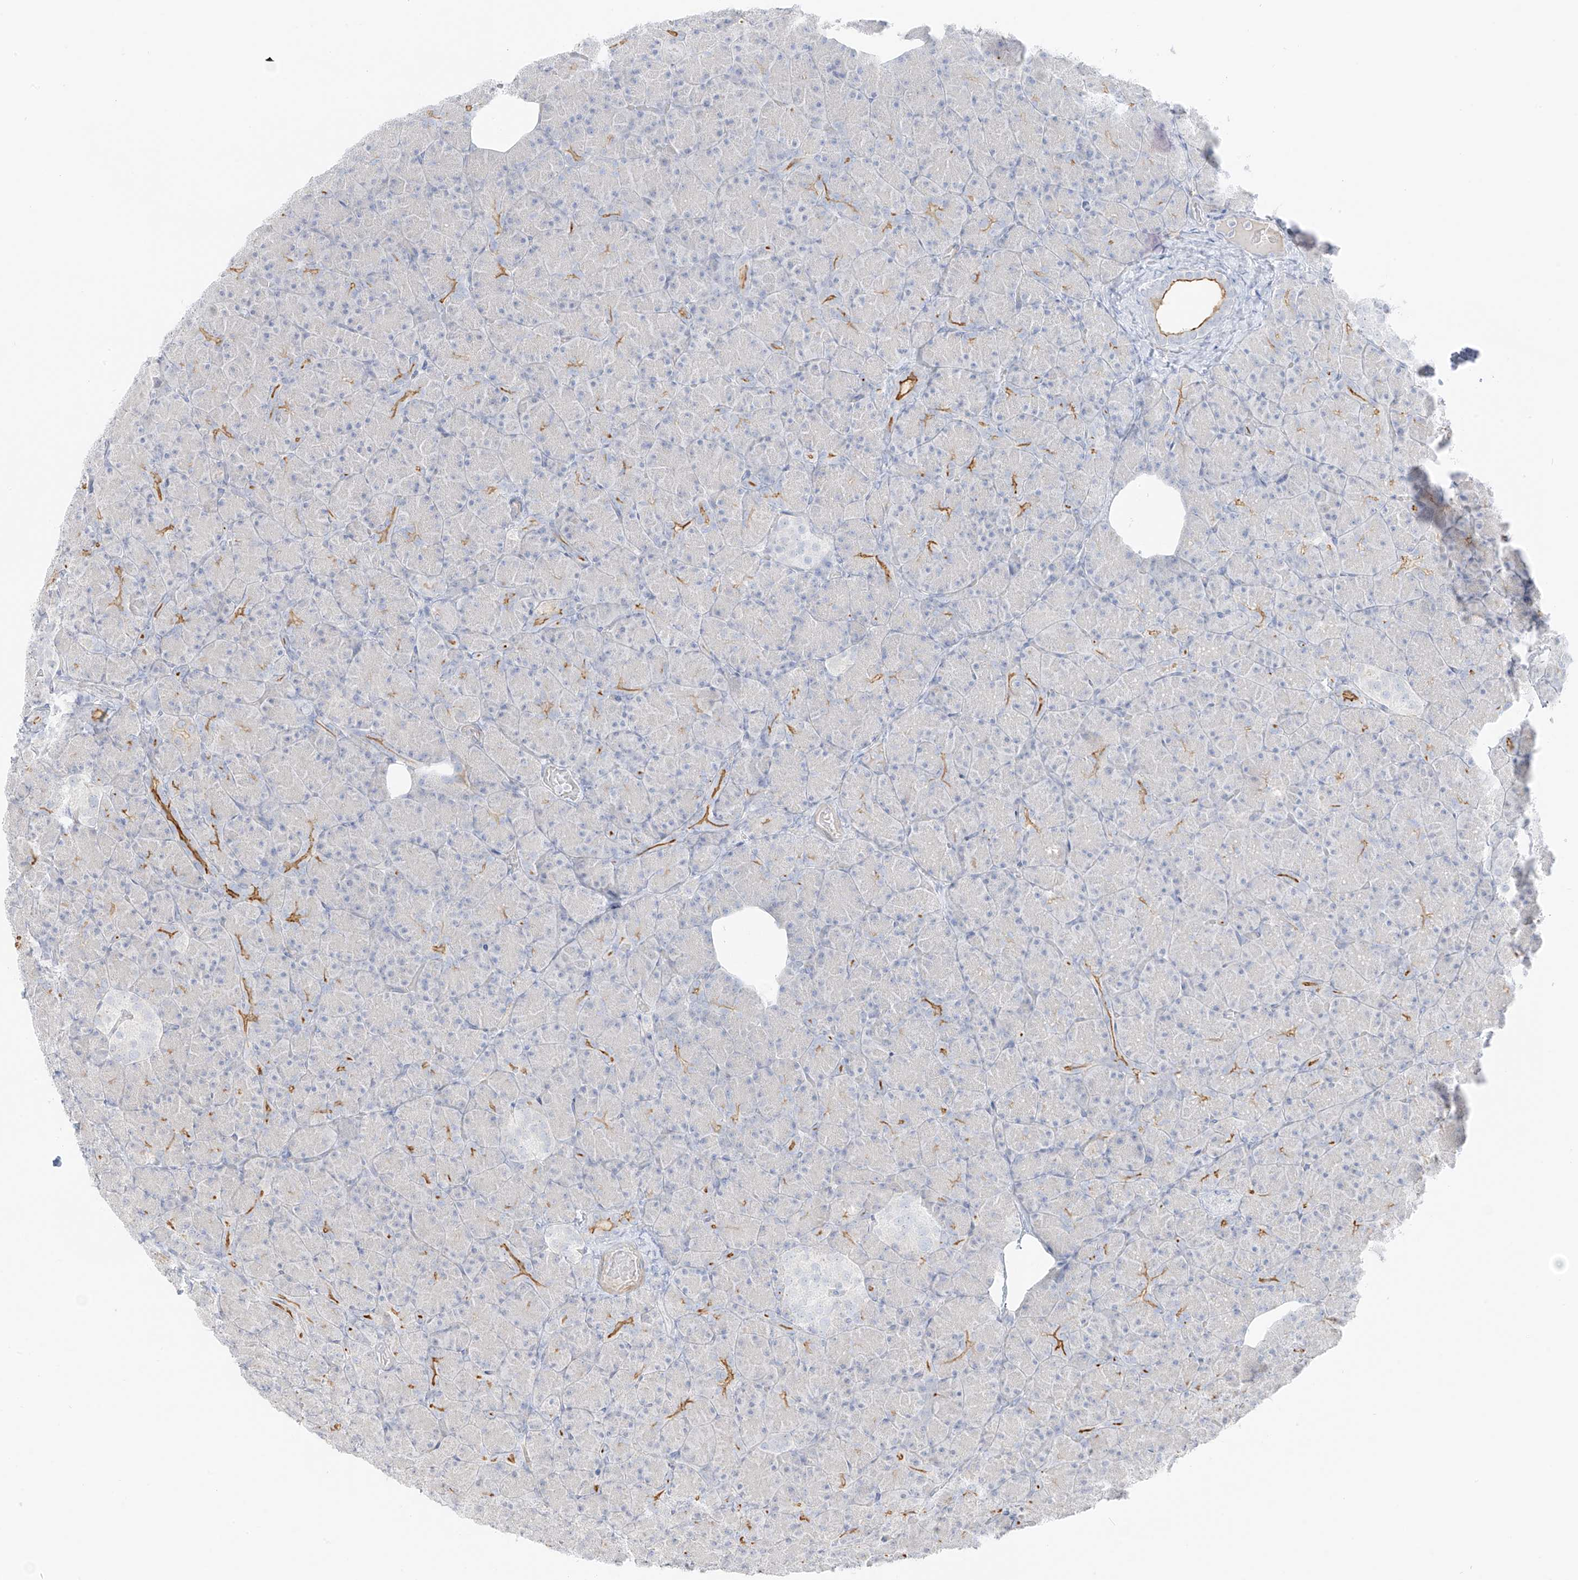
{"staining": {"intensity": "moderate", "quantity": "<25%", "location": "cytoplasmic/membranous"}, "tissue": "pancreas", "cell_type": "Exocrine glandular cells", "image_type": "normal", "snomed": [{"axis": "morphology", "description": "Normal tissue, NOS"}, {"axis": "topography", "description": "Pancreas"}], "caption": "Exocrine glandular cells exhibit low levels of moderate cytoplasmic/membranous expression in approximately <25% of cells in normal human pancreas.", "gene": "C11orf87", "patient": {"sex": "female", "age": 43}}